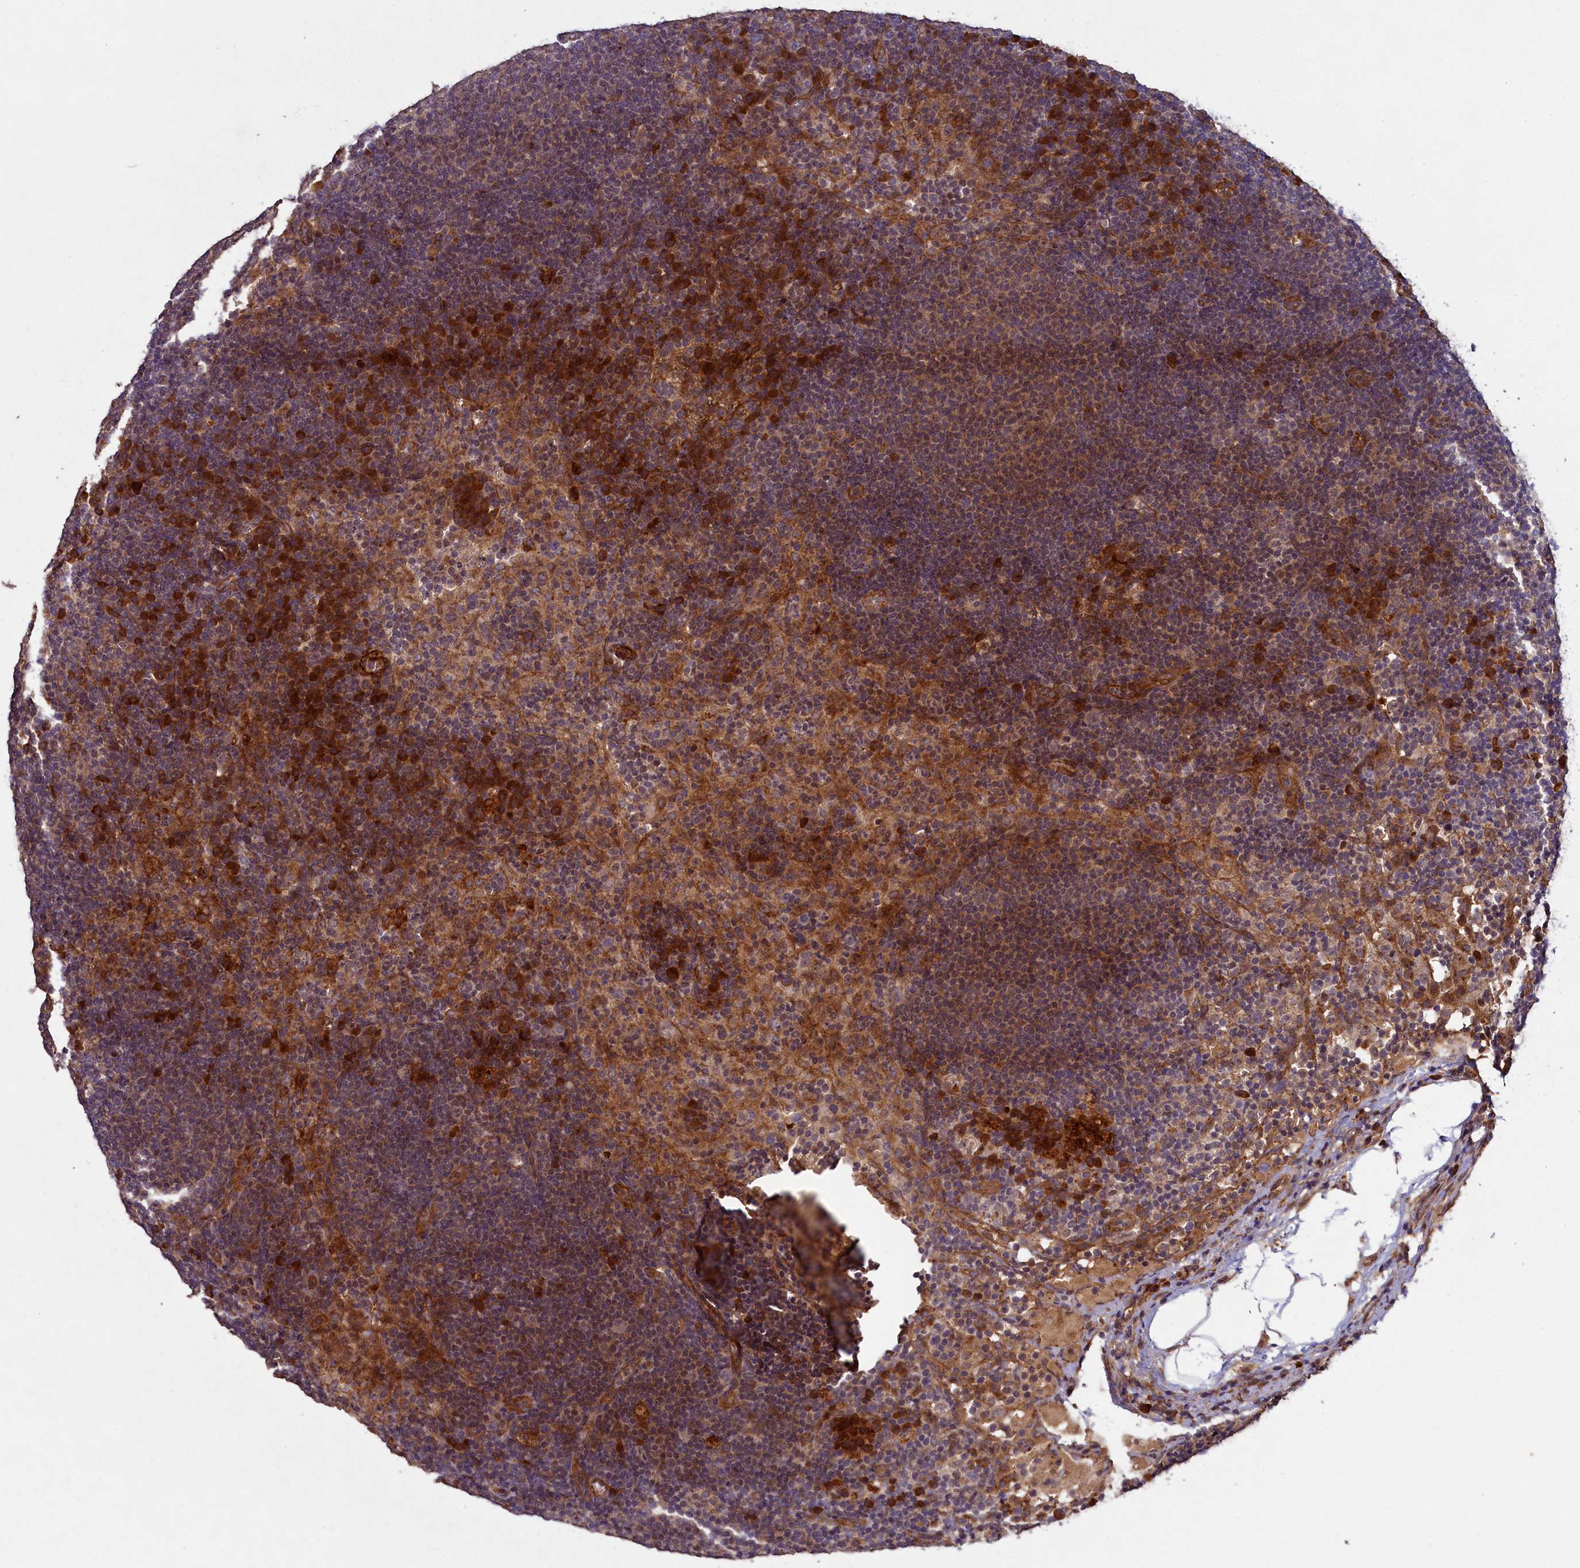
{"staining": {"intensity": "negative", "quantity": "none", "location": "none"}, "tissue": "lymph node", "cell_type": "Germinal center cells", "image_type": "normal", "snomed": [{"axis": "morphology", "description": "Normal tissue, NOS"}, {"axis": "topography", "description": "Lymph node"}], "caption": "Image shows no protein positivity in germinal center cells of benign lymph node.", "gene": "CCDC102A", "patient": {"sex": "female", "age": 70}}